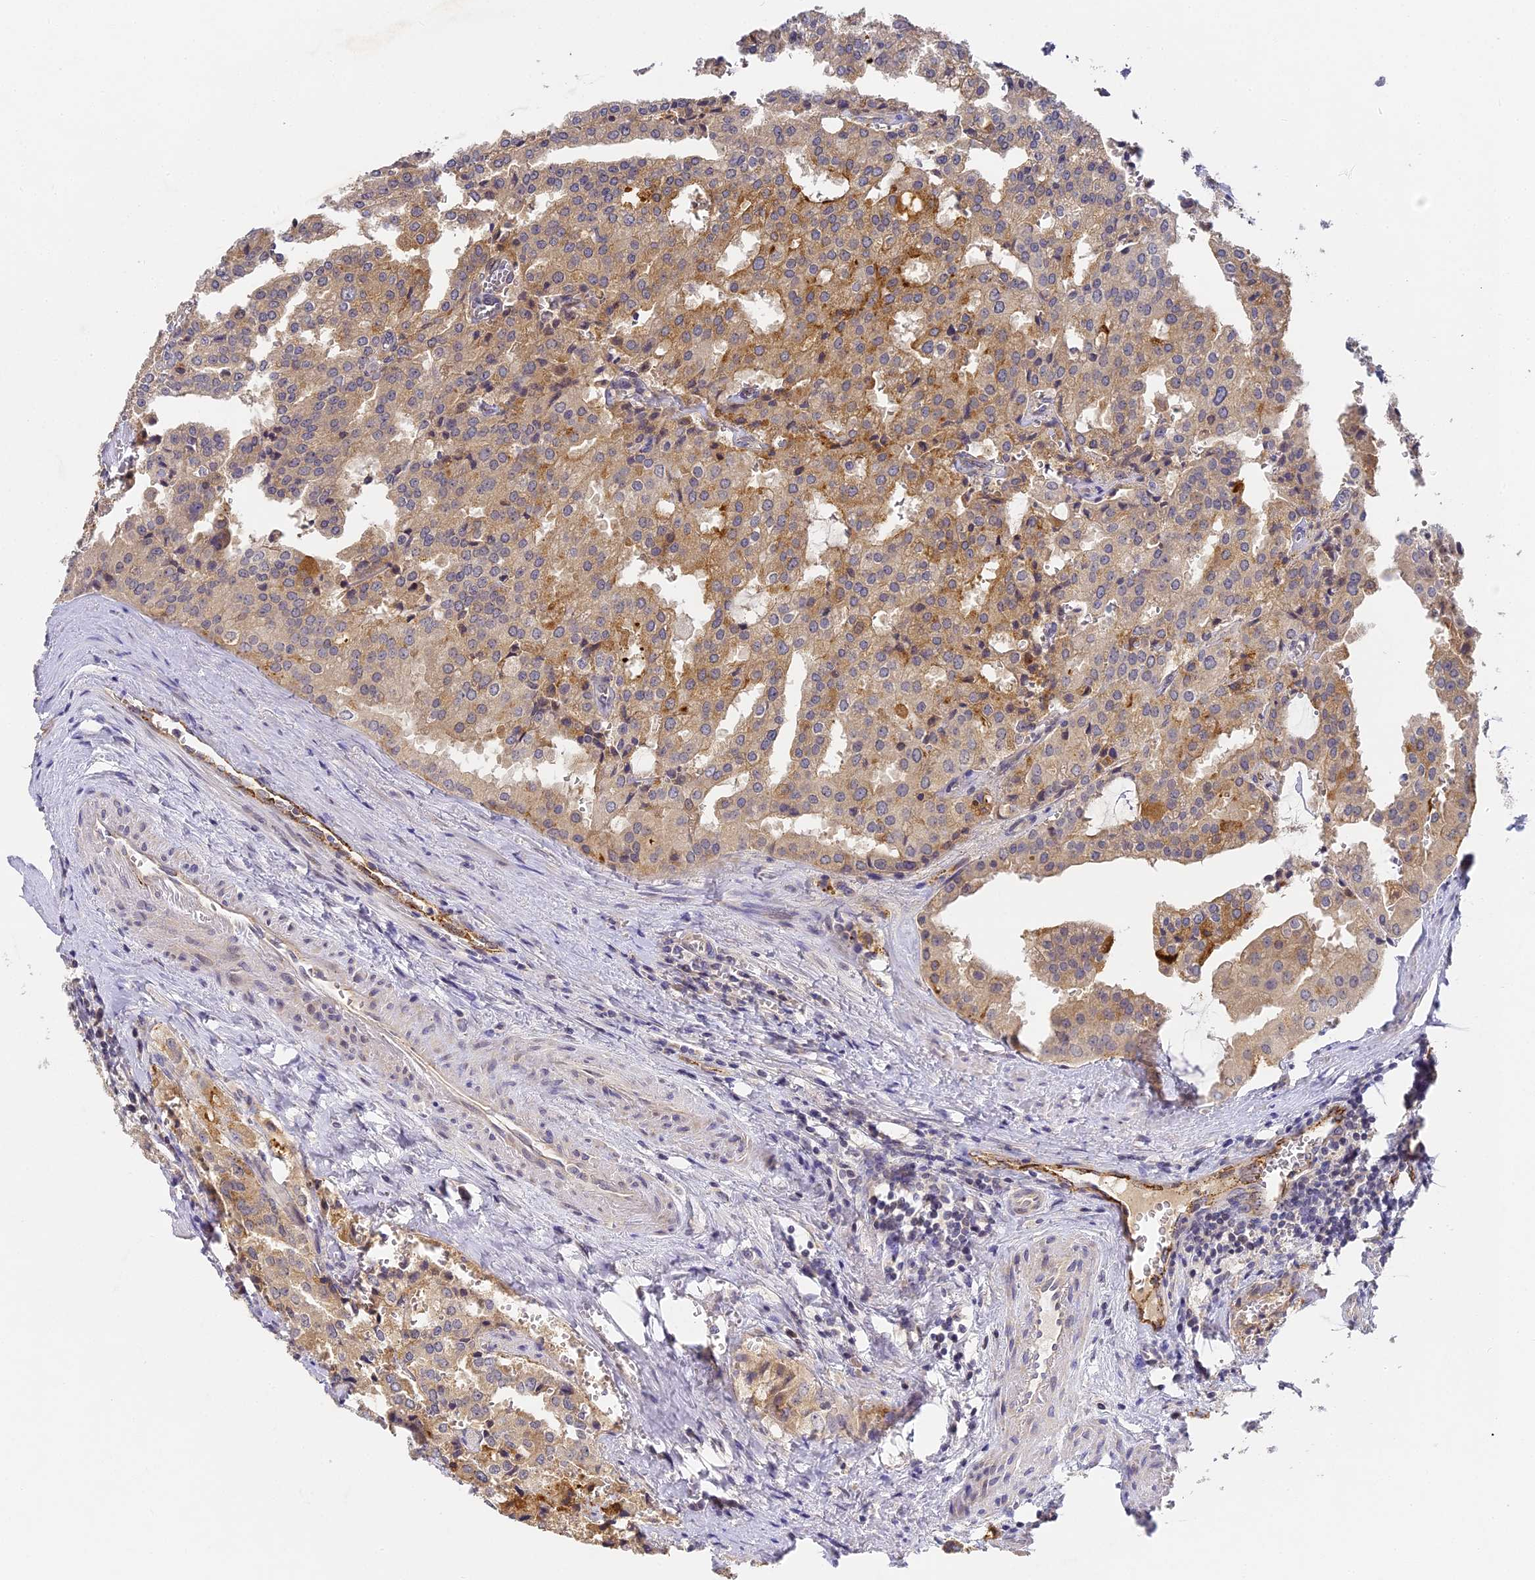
{"staining": {"intensity": "moderate", "quantity": "25%-75%", "location": "cytoplasmic/membranous"}, "tissue": "prostate cancer", "cell_type": "Tumor cells", "image_type": "cancer", "snomed": [{"axis": "morphology", "description": "Adenocarcinoma, High grade"}, {"axis": "topography", "description": "Prostate"}], "caption": "DAB (3,3'-diaminobenzidine) immunohistochemical staining of prostate cancer (adenocarcinoma (high-grade)) reveals moderate cytoplasmic/membranous protein expression in about 25%-75% of tumor cells.", "gene": "DNAAF10", "patient": {"sex": "male", "age": 68}}